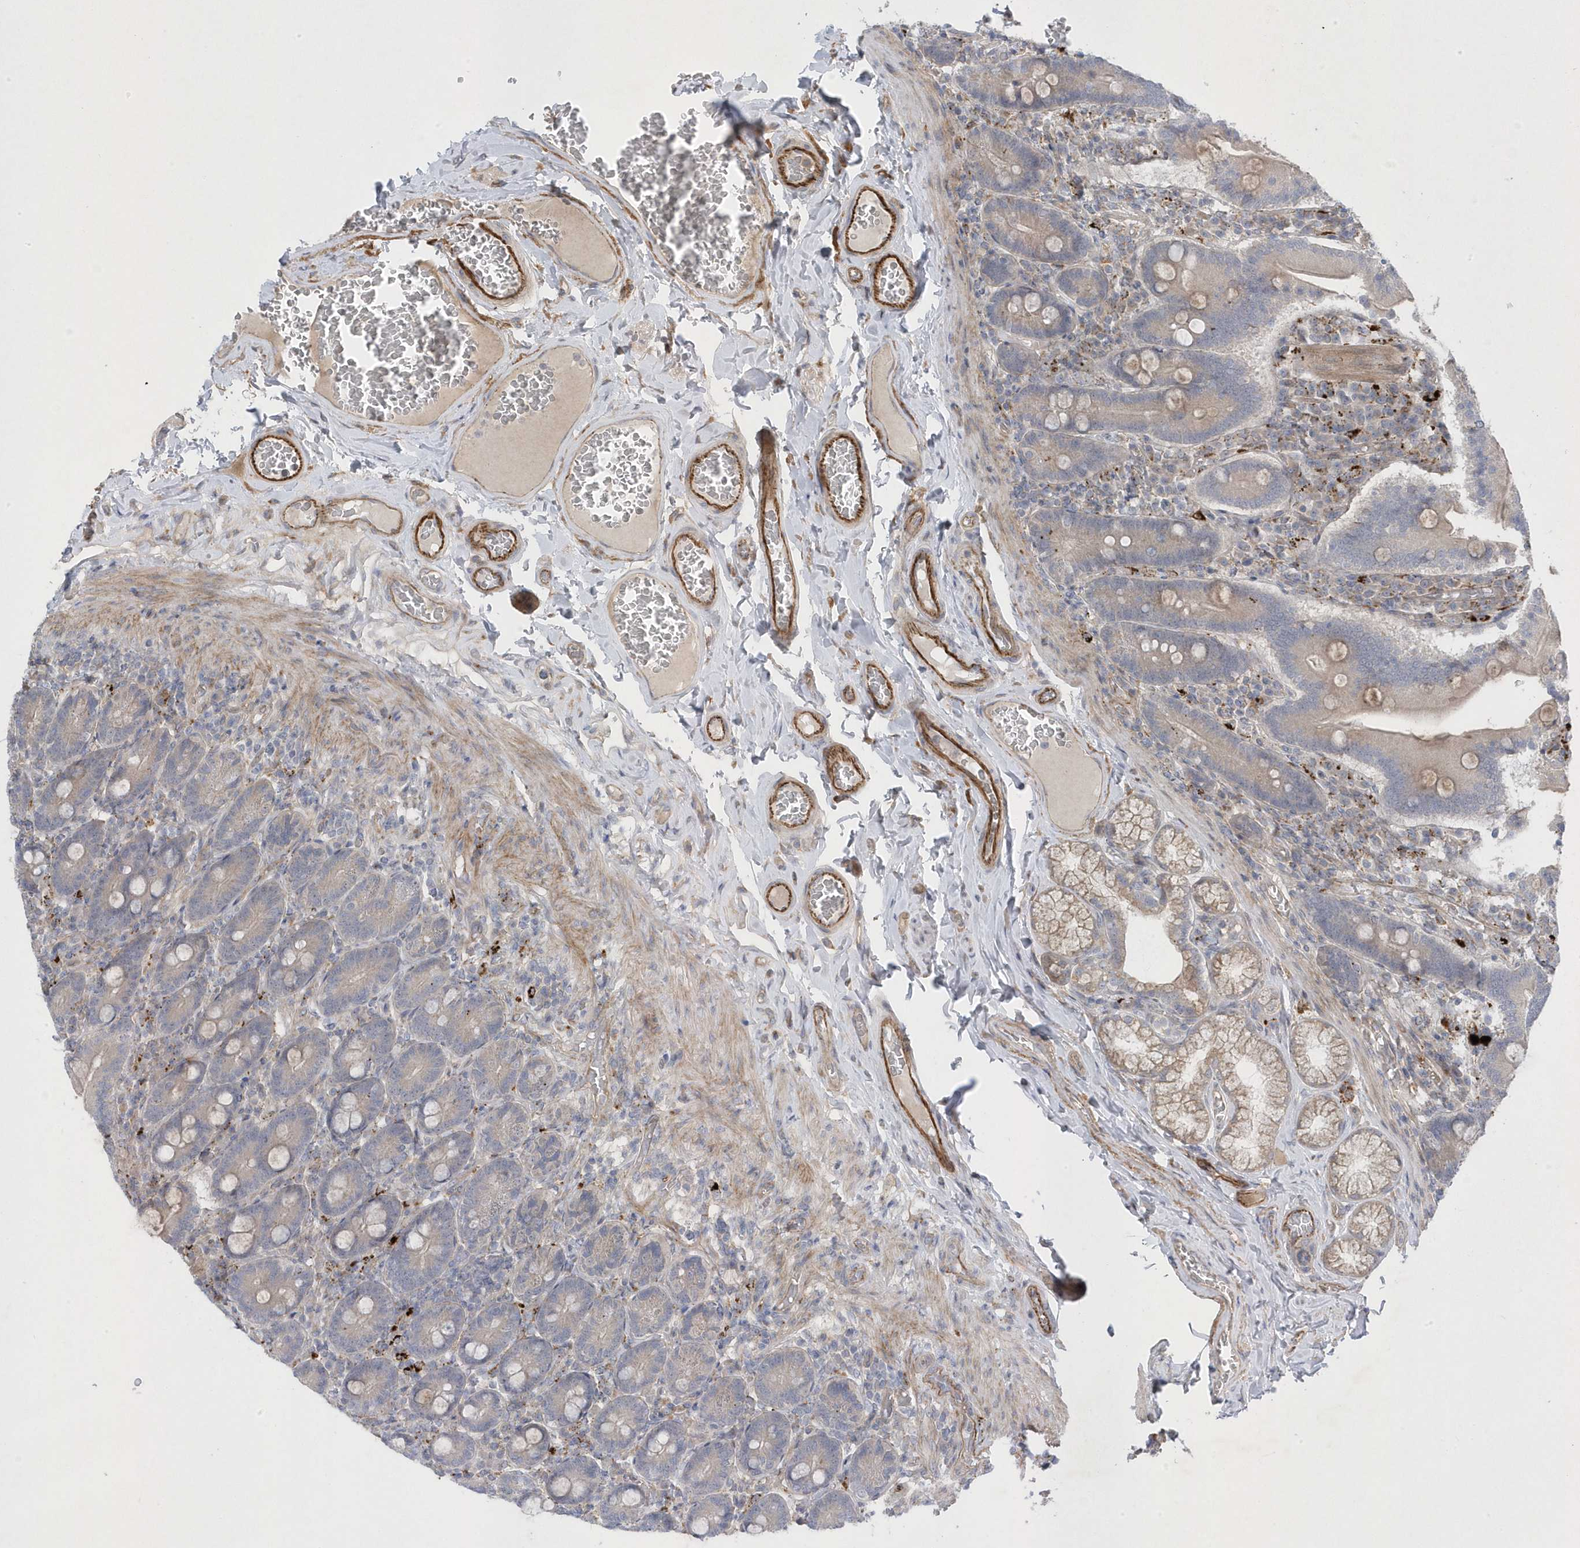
{"staining": {"intensity": "weak", "quantity": "25%-75%", "location": "cytoplasmic/membranous"}, "tissue": "duodenum", "cell_type": "Glandular cells", "image_type": "normal", "snomed": [{"axis": "morphology", "description": "Normal tissue, NOS"}, {"axis": "topography", "description": "Duodenum"}], "caption": "High-magnification brightfield microscopy of normal duodenum stained with DAB (brown) and counterstained with hematoxylin (blue). glandular cells exhibit weak cytoplasmic/membranous expression is seen in approximately25%-75% of cells.", "gene": "ANAPC1", "patient": {"sex": "female", "age": 62}}